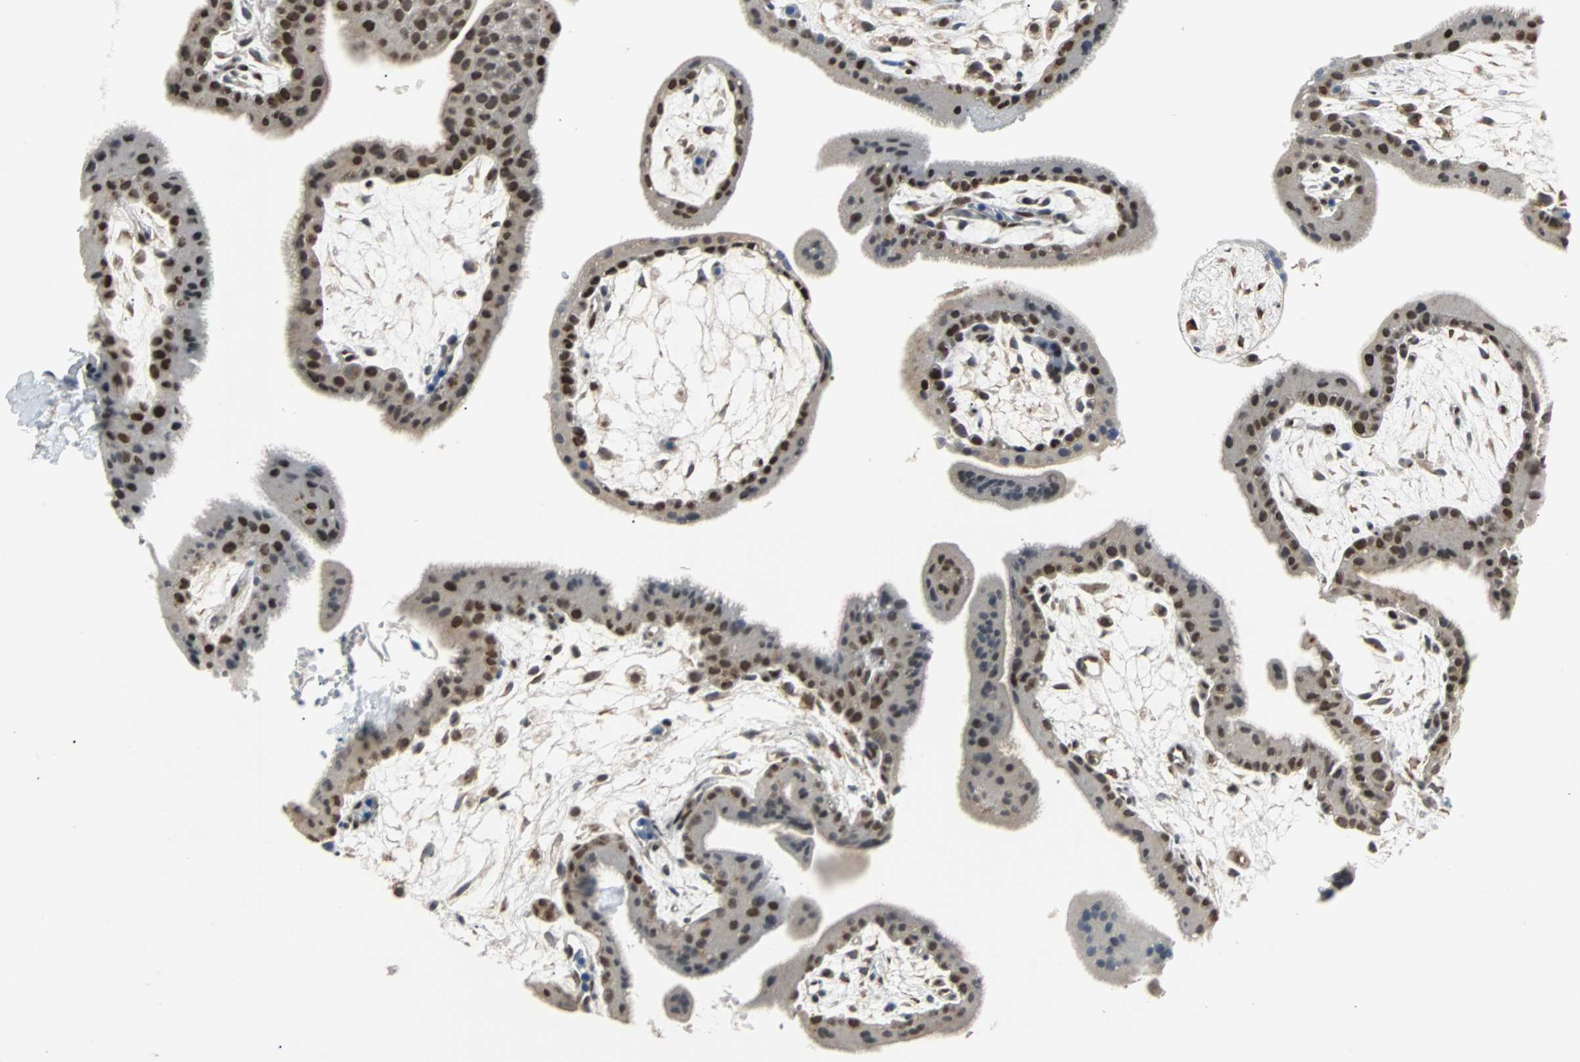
{"staining": {"intensity": "weak", "quantity": "<25%", "location": "cytoplasmic/membranous"}, "tissue": "placenta", "cell_type": "Decidual cells", "image_type": "normal", "snomed": [{"axis": "morphology", "description": "Normal tissue, NOS"}, {"axis": "topography", "description": "Placenta"}], "caption": "There is no significant positivity in decidual cells of placenta. The staining was performed using DAB to visualize the protein expression in brown, while the nuclei were stained in blue with hematoxylin (Magnification: 20x).", "gene": "HLX", "patient": {"sex": "female", "age": 35}}